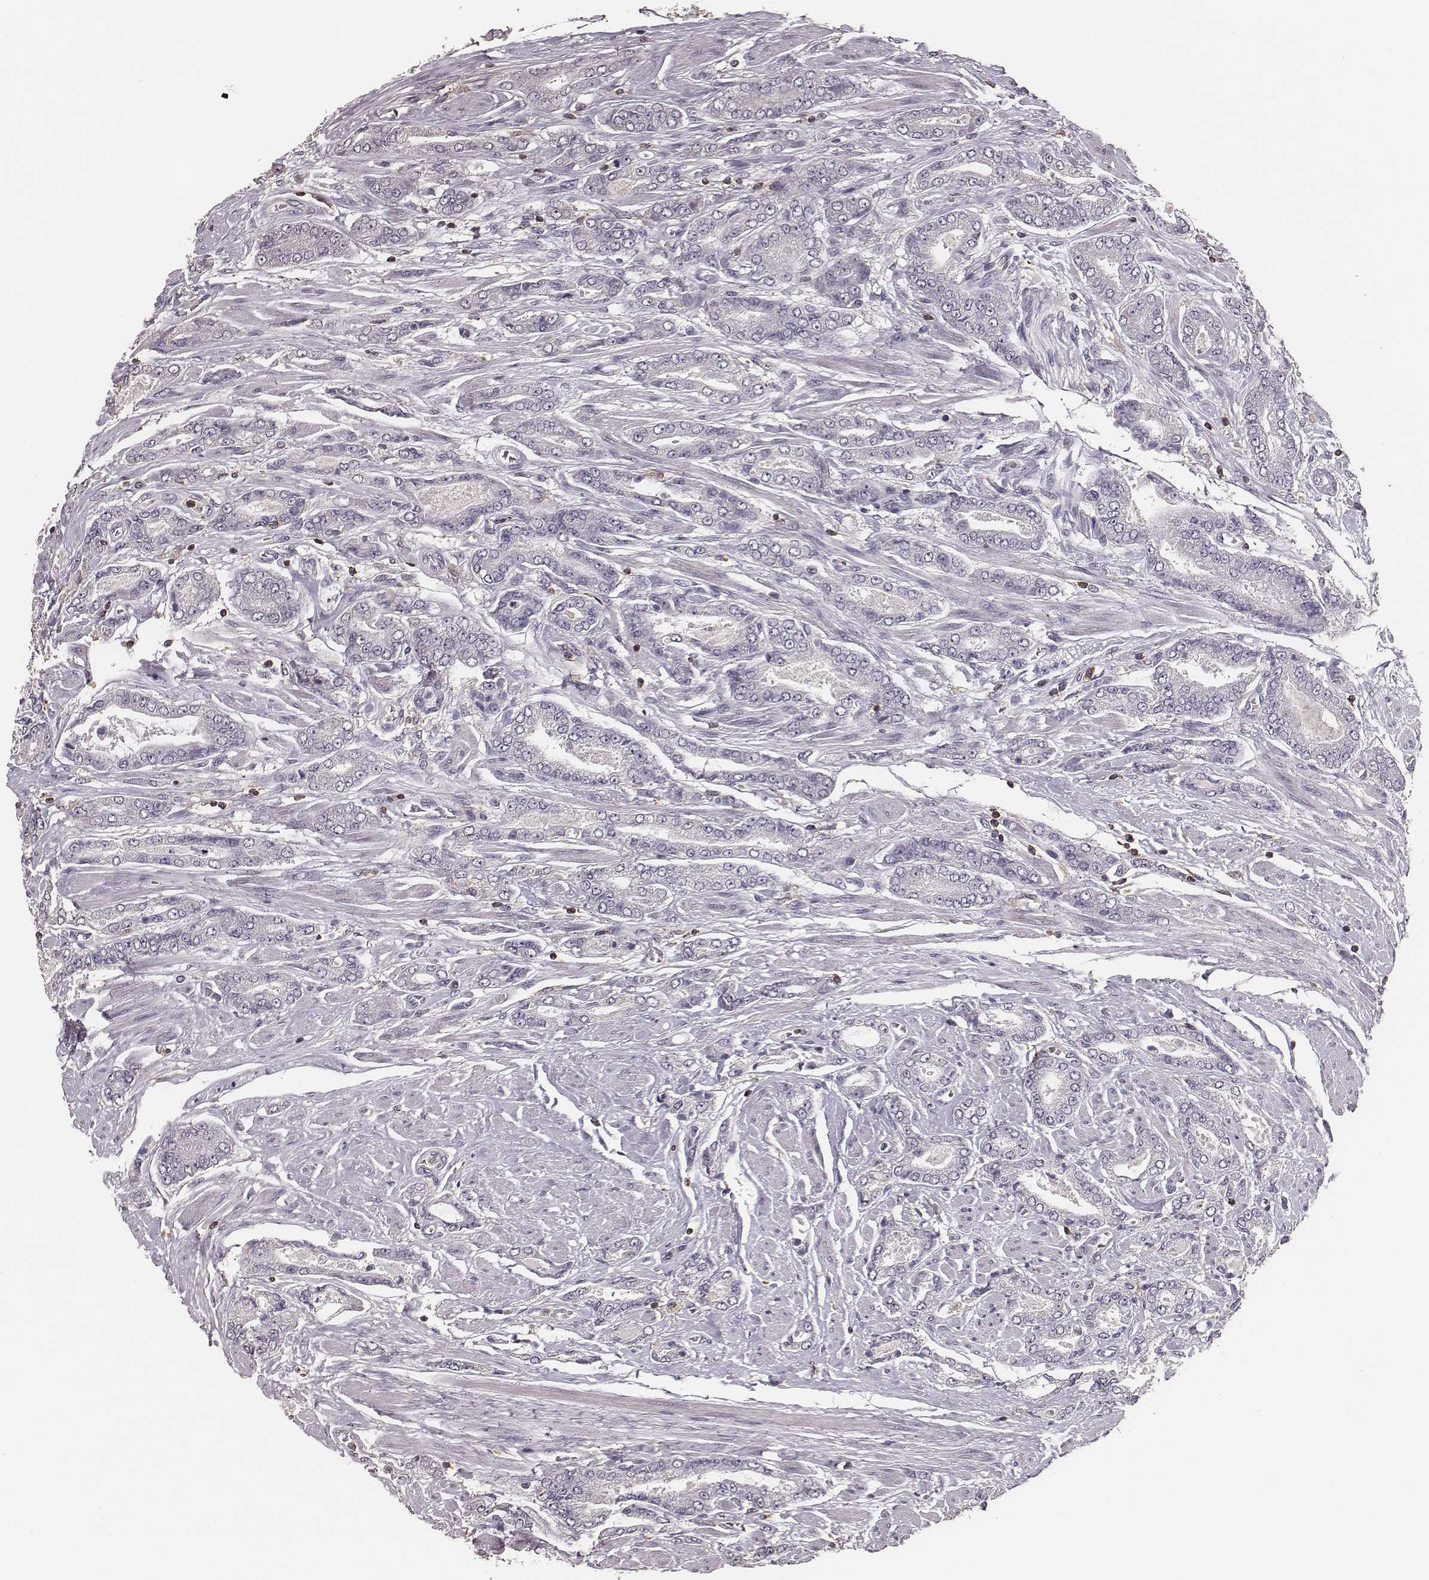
{"staining": {"intensity": "negative", "quantity": "none", "location": "none"}, "tissue": "prostate cancer", "cell_type": "Tumor cells", "image_type": "cancer", "snomed": [{"axis": "morphology", "description": "Adenocarcinoma, NOS"}, {"axis": "topography", "description": "Prostate"}], "caption": "This is a histopathology image of immunohistochemistry staining of prostate adenocarcinoma, which shows no staining in tumor cells.", "gene": "PILRA", "patient": {"sex": "male", "age": 64}}